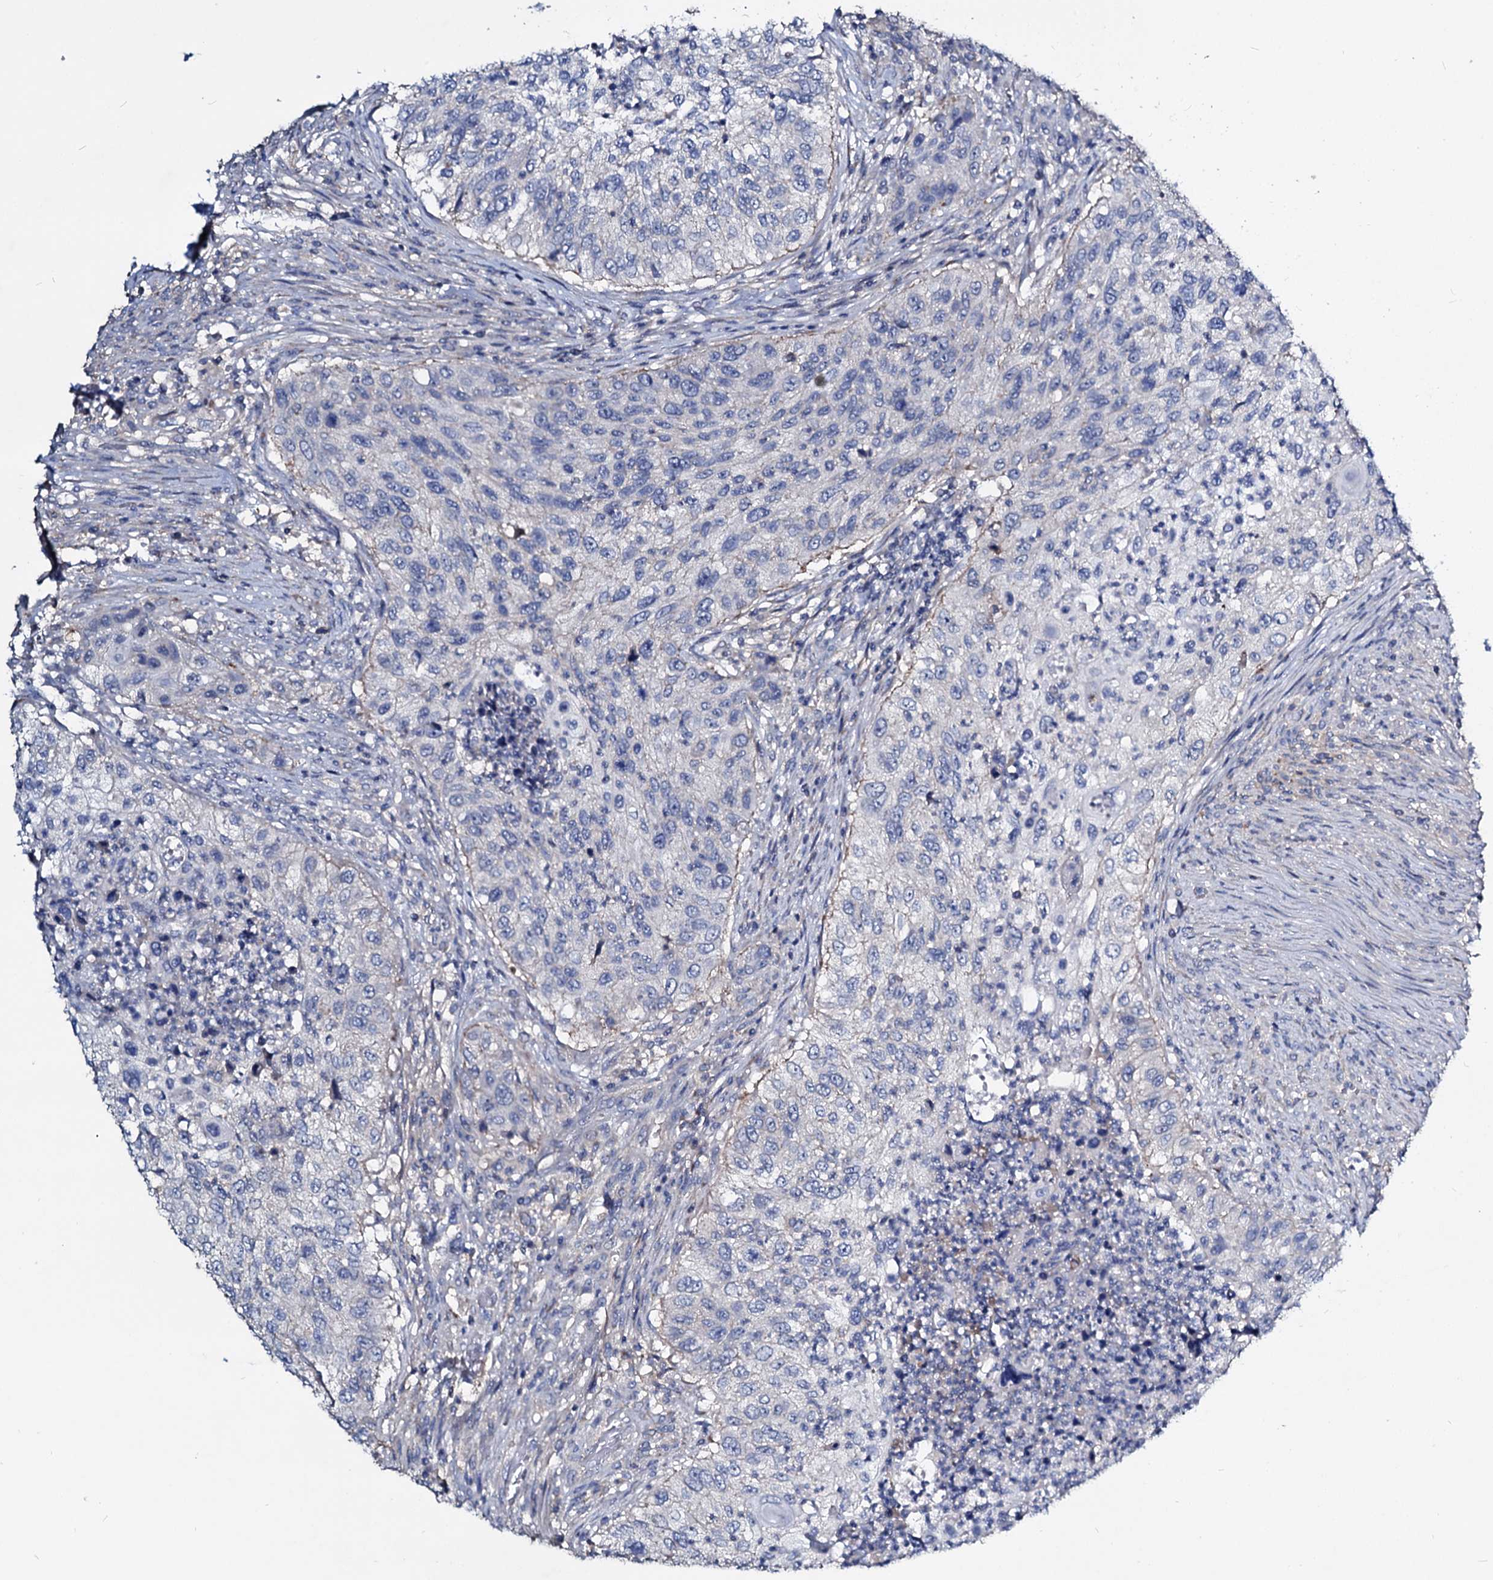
{"staining": {"intensity": "negative", "quantity": "none", "location": "none"}, "tissue": "urothelial cancer", "cell_type": "Tumor cells", "image_type": "cancer", "snomed": [{"axis": "morphology", "description": "Urothelial carcinoma, High grade"}, {"axis": "topography", "description": "Urinary bladder"}], "caption": "Immunohistochemistry of human urothelial cancer exhibits no positivity in tumor cells. Brightfield microscopy of IHC stained with DAB (brown) and hematoxylin (blue), captured at high magnification.", "gene": "ACY3", "patient": {"sex": "female", "age": 60}}